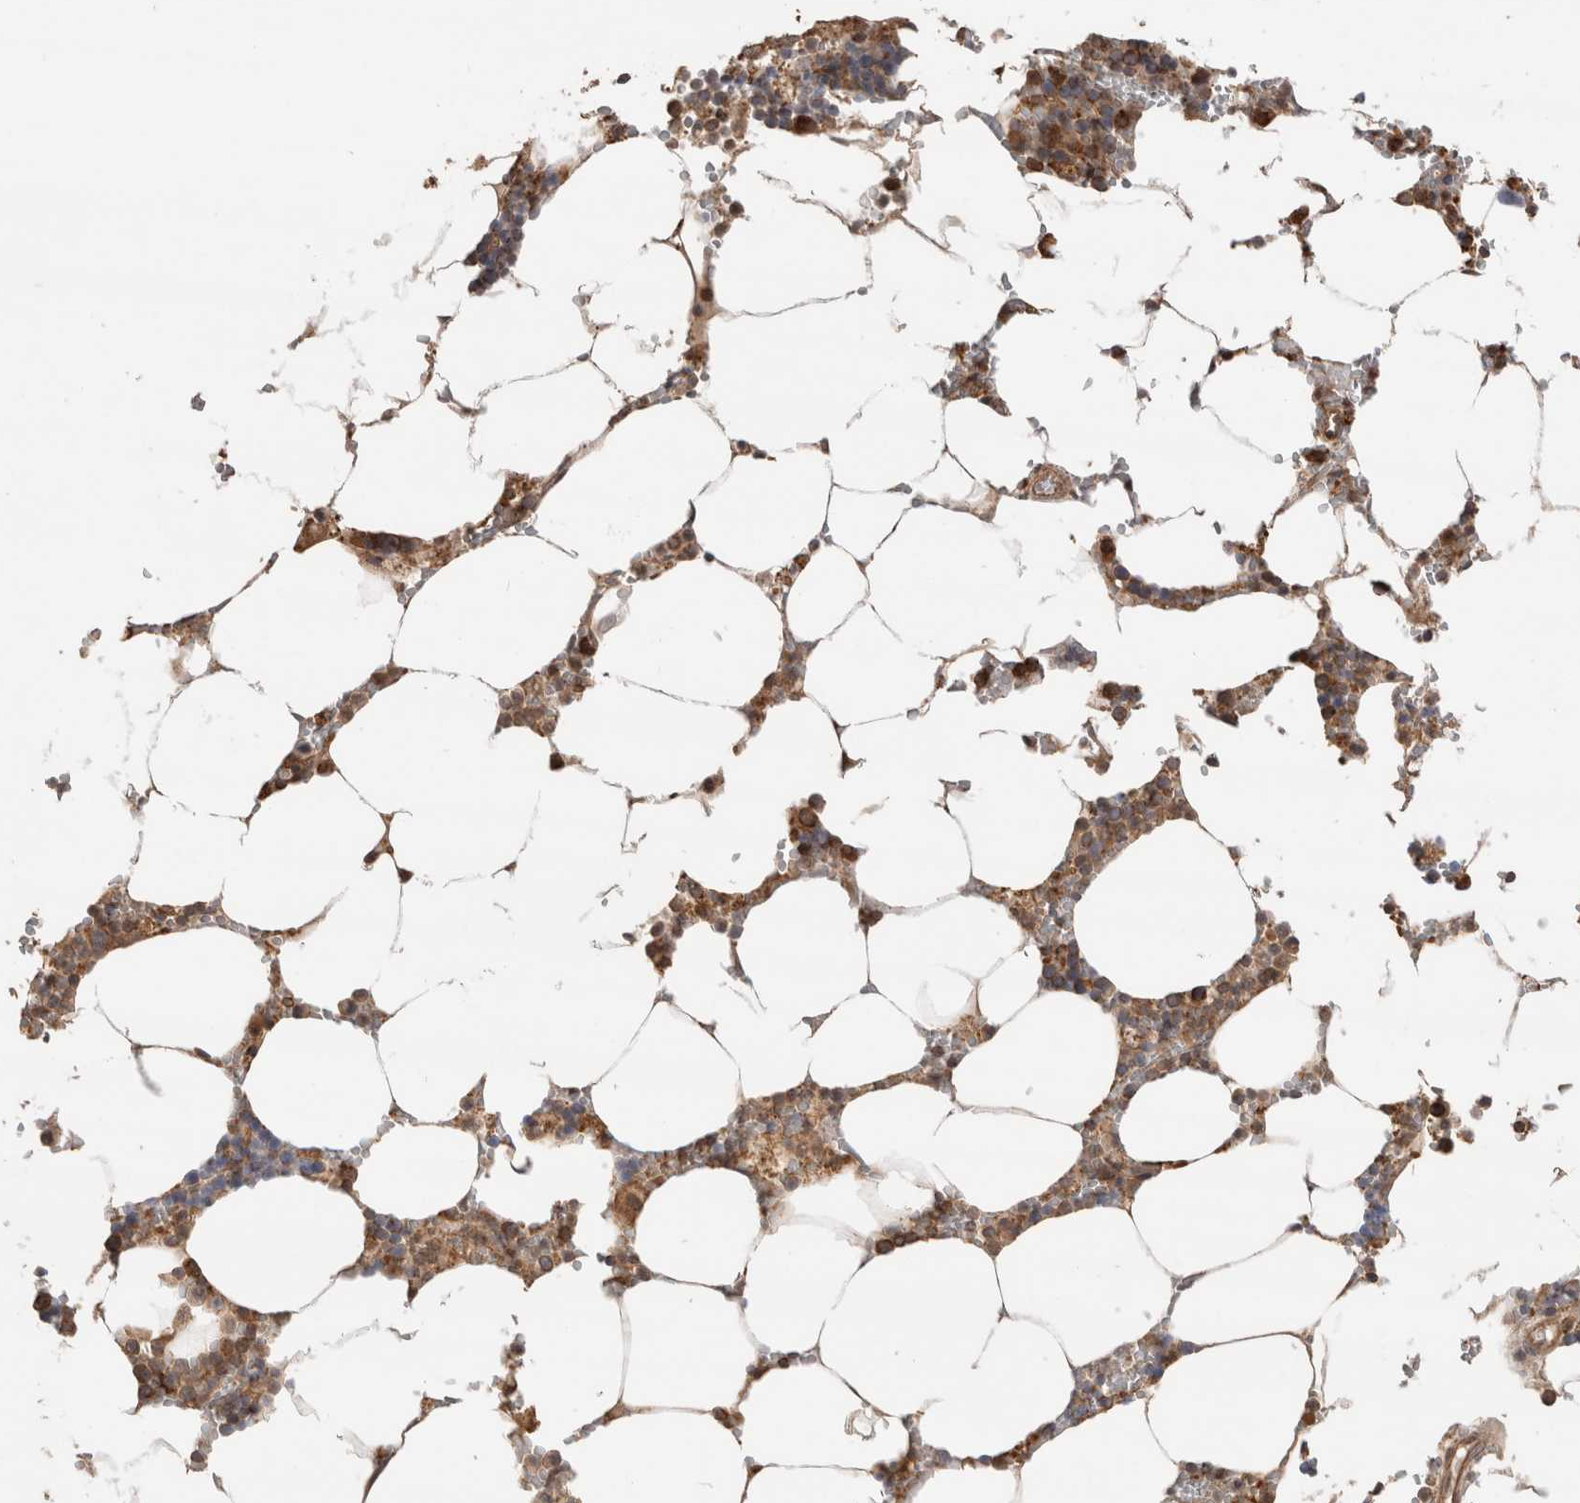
{"staining": {"intensity": "strong", "quantity": "<25%", "location": "cytoplasmic/membranous,nuclear"}, "tissue": "bone marrow", "cell_type": "Hematopoietic cells", "image_type": "normal", "snomed": [{"axis": "morphology", "description": "Normal tissue, NOS"}, {"axis": "topography", "description": "Bone marrow"}], "caption": "Strong cytoplasmic/membranous,nuclear positivity is identified in about <25% of hematopoietic cells in normal bone marrow.", "gene": "IMMP2L", "patient": {"sex": "male", "age": 70}}